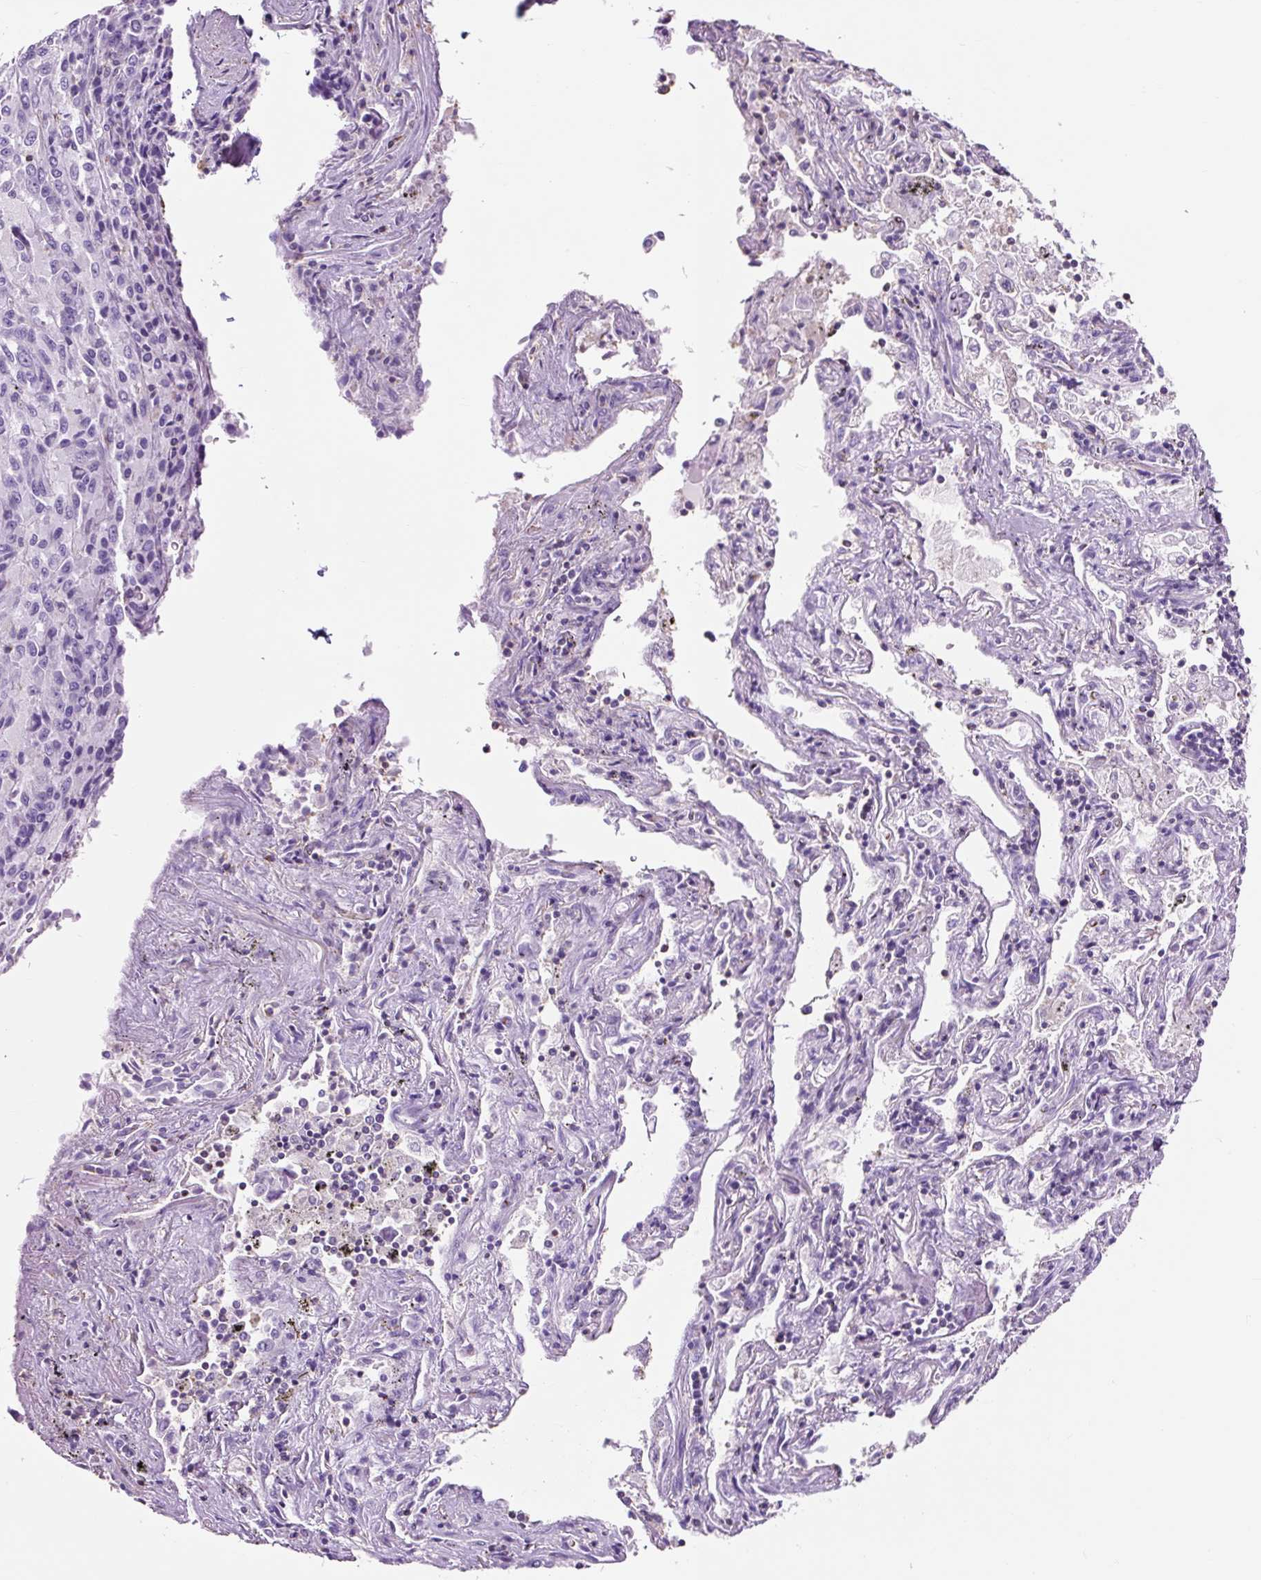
{"staining": {"intensity": "negative", "quantity": "none", "location": "none"}, "tissue": "melanoma", "cell_type": "Tumor cells", "image_type": "cancer", "snomed": [{"axis": "morphology", "description": "Malignant melanoma, Metastatic site"}, {"axis": "topography", "description": "Lung"}], "caption": "Tumor cells are negative for protein expression in human melanoma.", "gene": "OR10A7", "patient": {"sex": "male", "age": 64}}